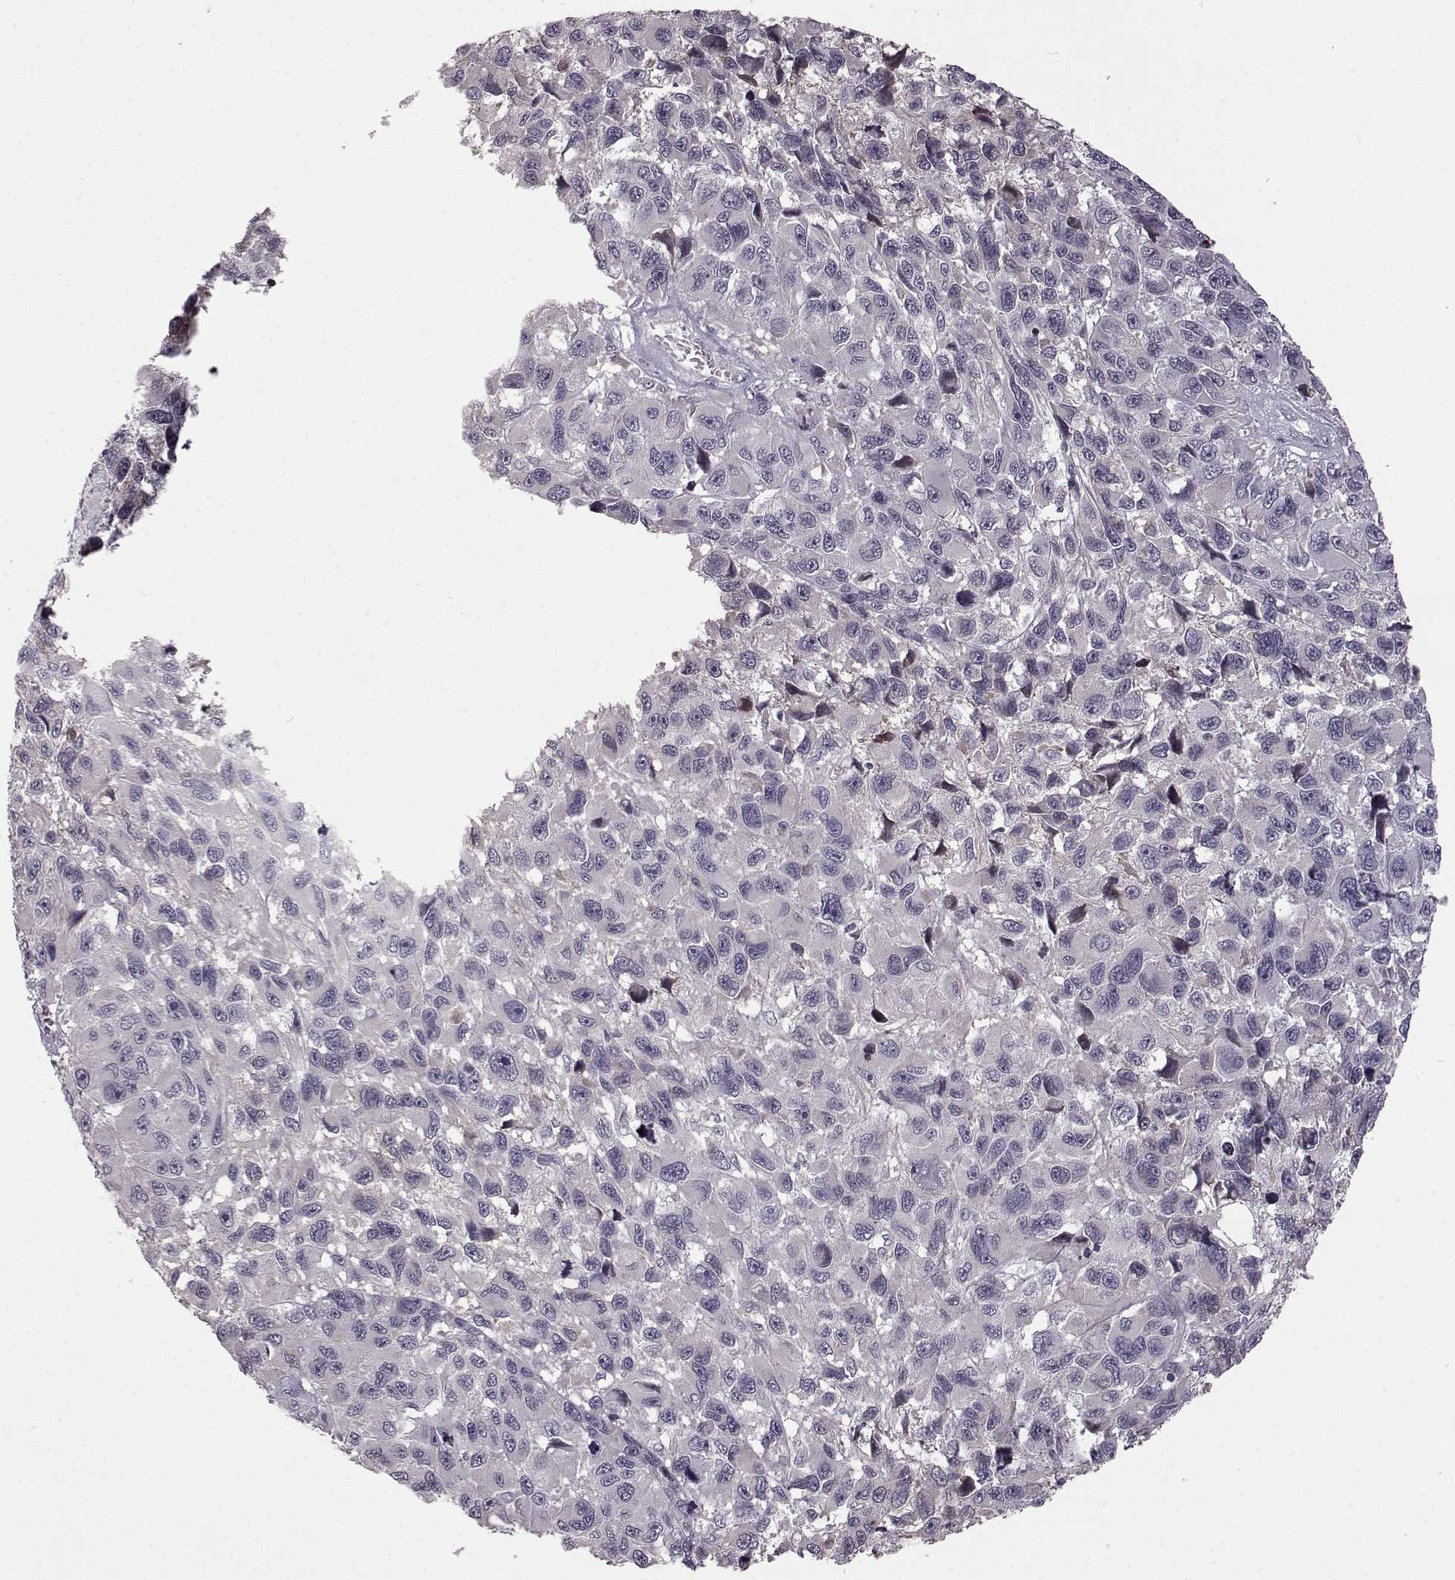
{"staining": {"intensity": "negative", "quantity": "none", "location": "none"}, "tissue": "melanoma", "cell_type": "Tumor cells", "image_type": "cancer", "snomed": [{"axis": "morphology", "description": "Malignant melanoma, NOS"}, {"axis": "topography", "description": "Skin"}], "caption": "Immunohistochemistry of malignant melanoma shows no staining in tumor cells.", "gene": "GAL", "patient": {"sex": "male", "age": 53}}